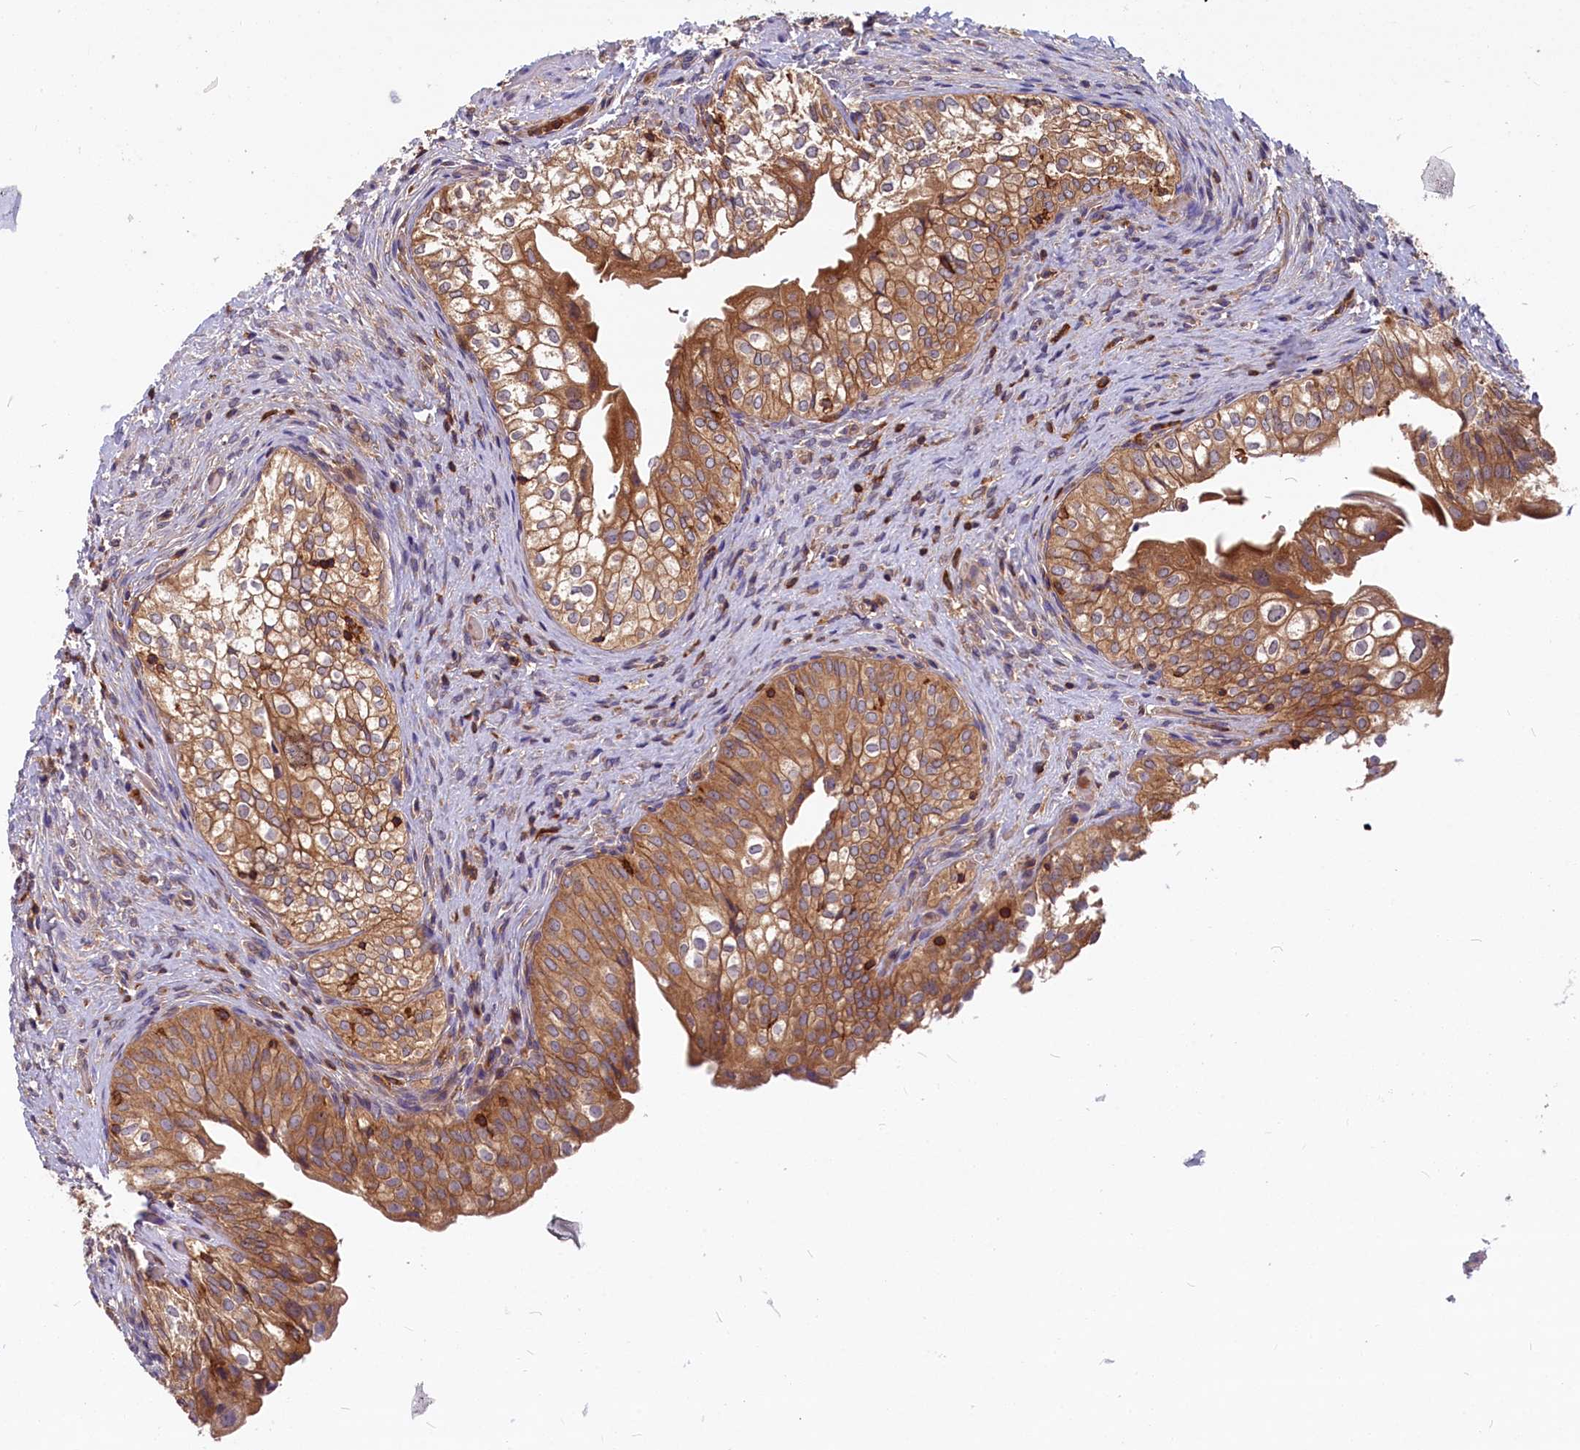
{"staining": {"intensity": "moderate", "quantity": ">75%", "location": "cytoplasmic/membranous"}, "tissue": "urinary bladder", "cell_type": "Urothelial cells", "image_type": "normal", "snomed": [{"axis": "morphology", "description": "Normal tissue, NOS"}, {"axis": "topography", "description": "Urinary bladder"}], "caption": "Brown immunohistochemical staining in unremarkable urinary bladder reveals moderate cytoplasmic/membranous staining in approximately >75% of urothelial cells.", "gene": "MYO9B", "patient": {"sex": "male", "age": 55}}